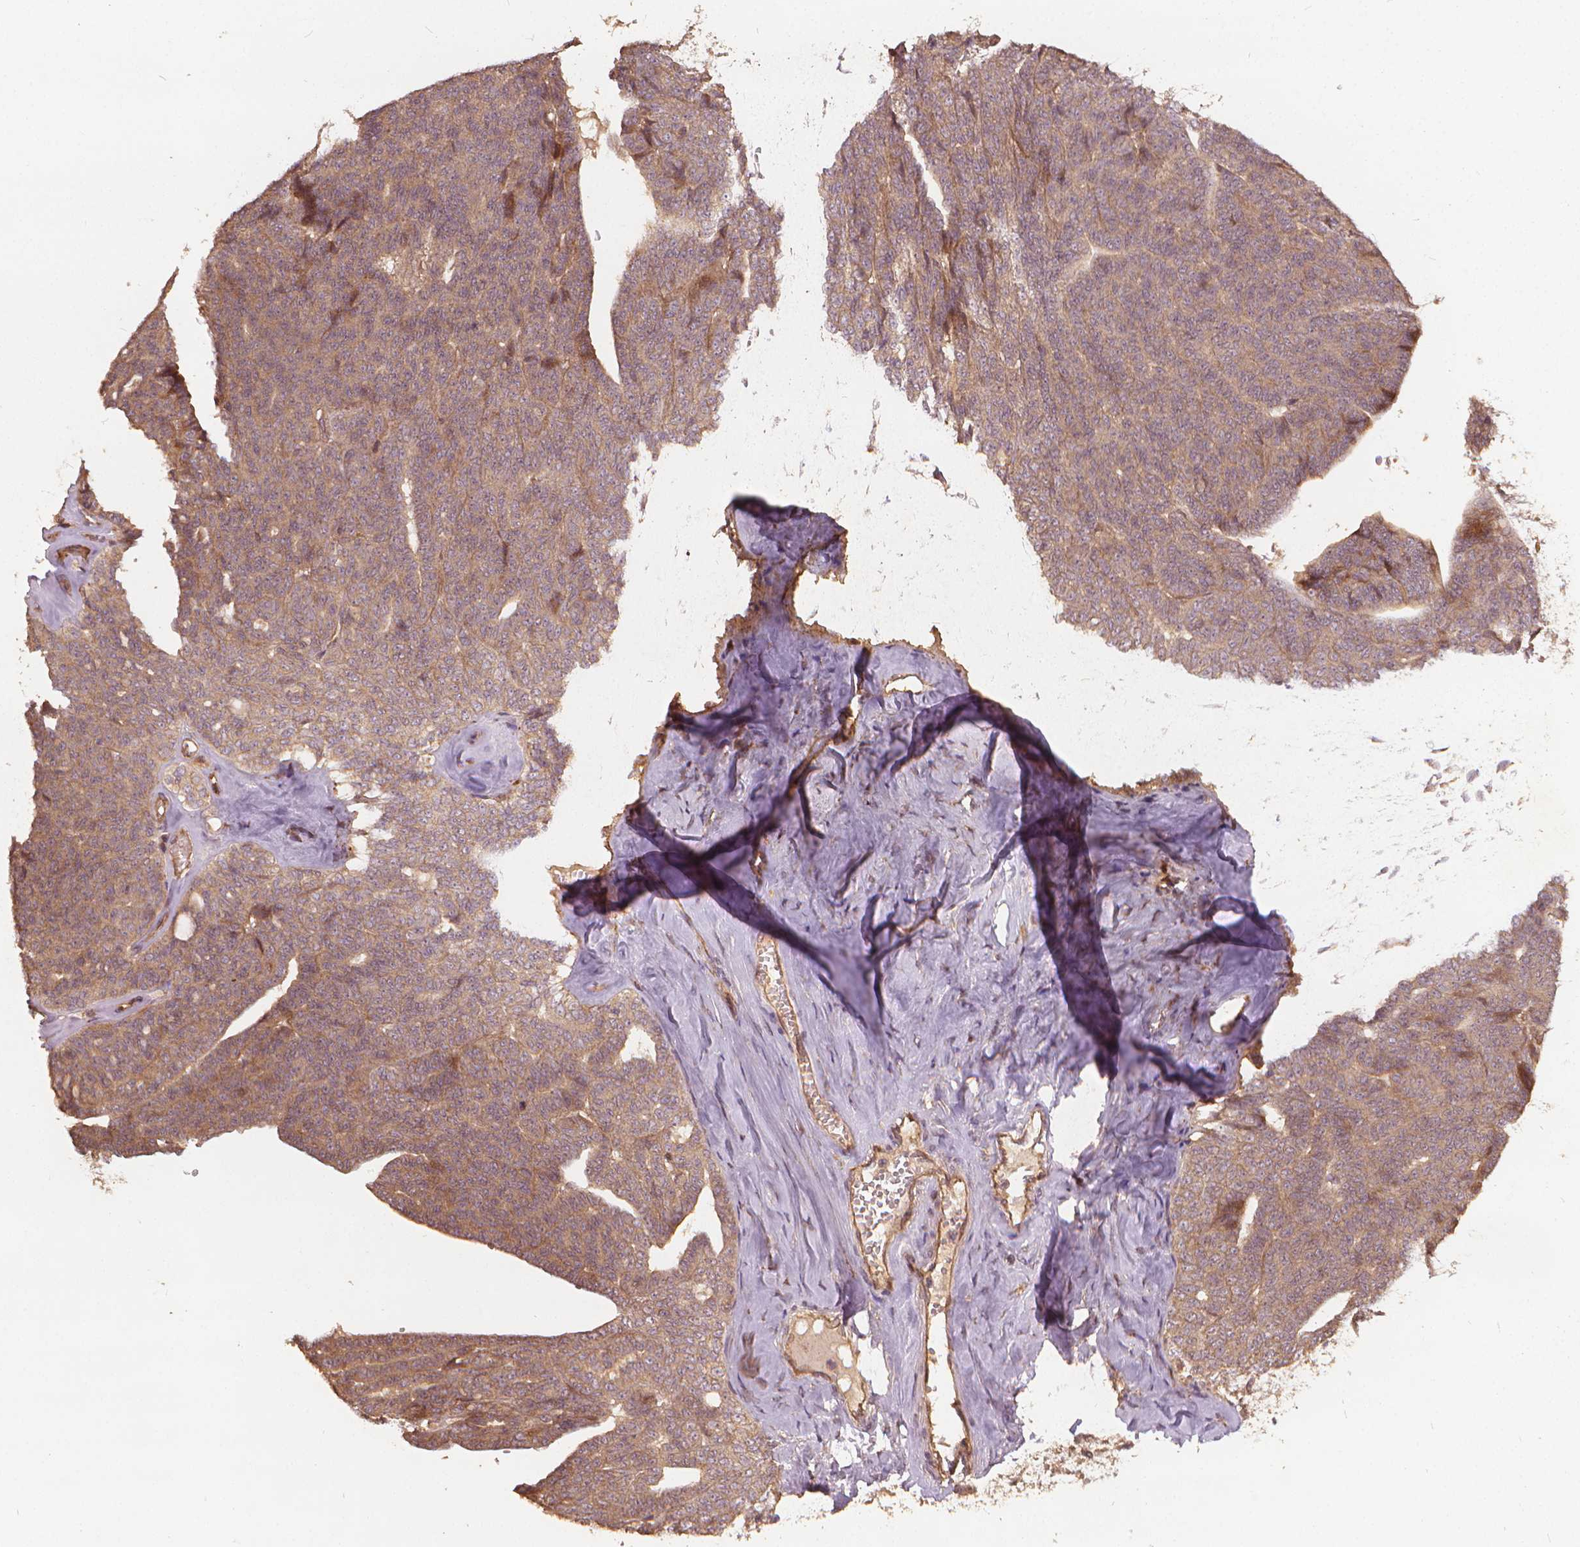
{"staining": {"intensity": "moderate", "quantity": ">75%", "location": "cytoplasmic/membranous"}, "tissue": "ovarian cancer", "cell_type": "Tumor cells", "image_type": "cancer", "snomed": [{"axis": "morphology", "description": "Cystadenocarcinoma, serous, NOS"}, {"axis": "topography", "description": "Ovary"}], "caption": "There is medium levels of moderate cytoplasmic/membranous positivity in tumor cells of ovarian serous cystadenocarcinoma, as demonstrated by immunohistochemical staining (brown color).", "gene": "UBXN2A", "patient": {"sex": "female", "age": 71}}